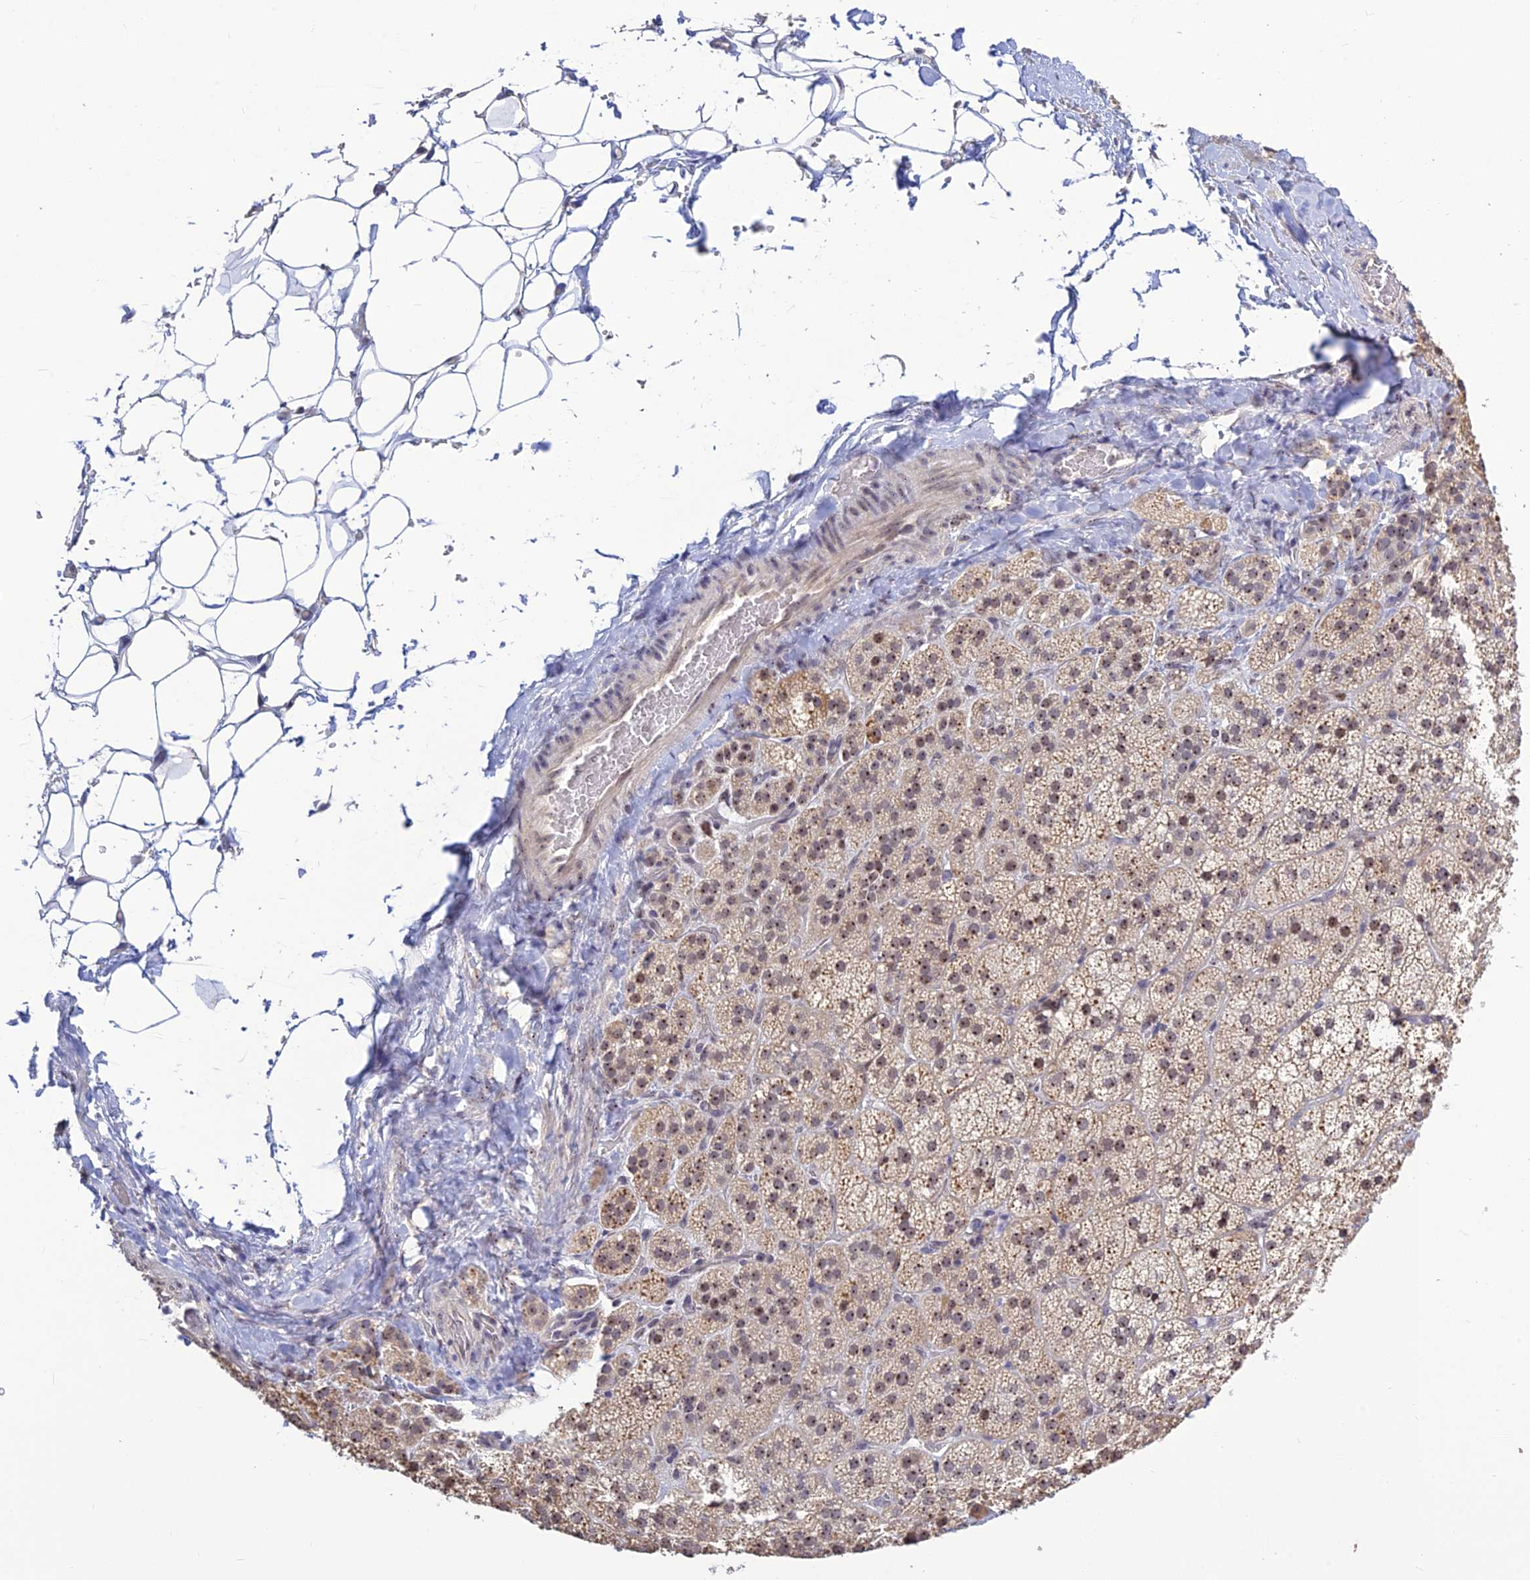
{"staining": {"intensity": "weak", "quantity": "25%-75%", "location": "cytoplasmic/membranous,nuclear"}, "tissue": "adrenal gland", "cell_type": "Glandular cells", "image_type": "normal", "snomed": [{"axis": "morphology", "description": "Normal tissue, NOS"}, {"axis": "topography", "description": "Adrenal gland"}], "caption": "Weak cytoplasmic/membranous,nuclear positivity is identified in about 25%-75% of glandular cells in benign adrenal gland.", "gene": "POLR1G", "patient": {"sex": "female", "age": 44}}